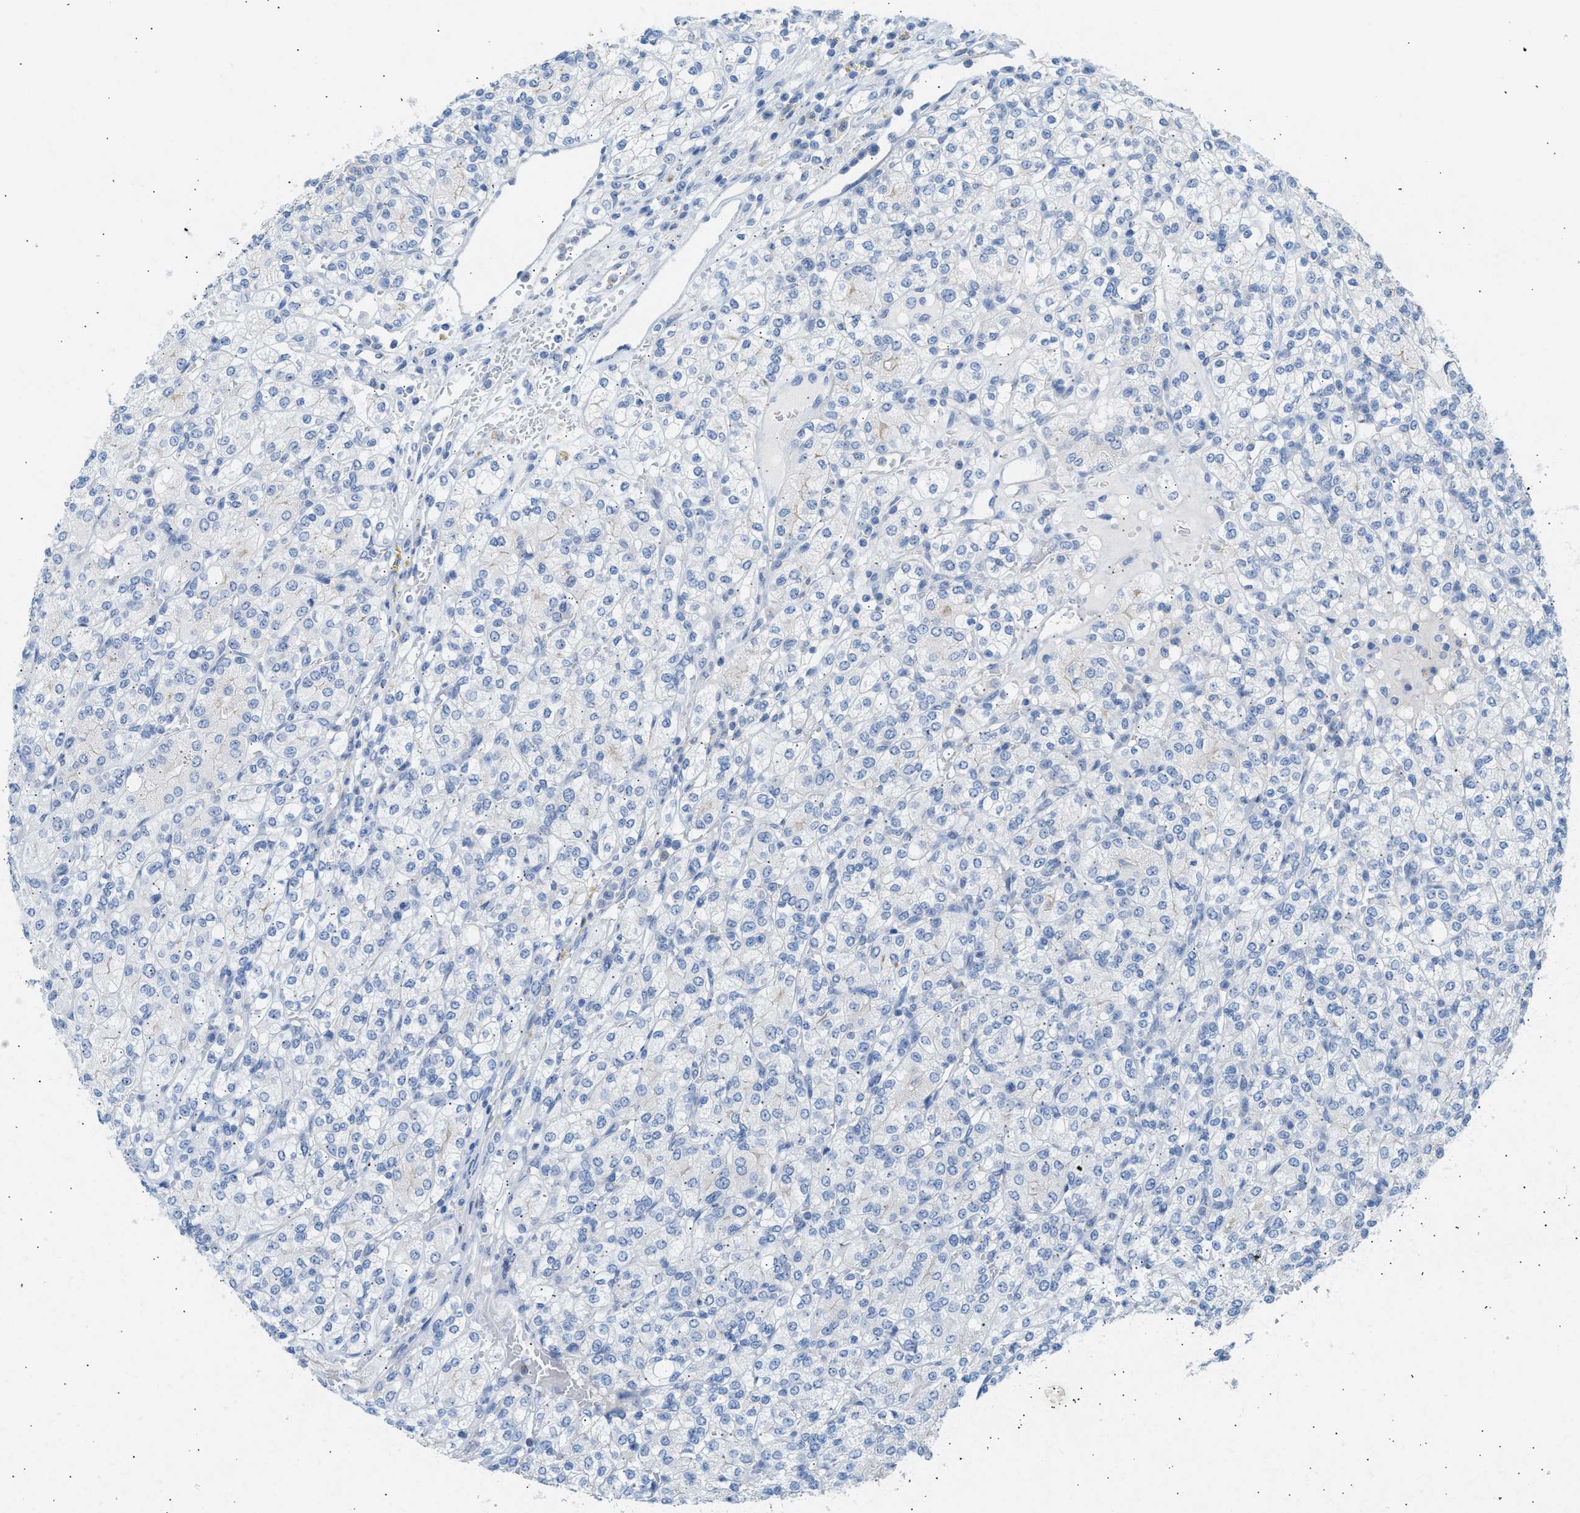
{"staining": {"intensity": "negative", "quantity": "none", "location": "none"}, "tissue": "renal cancer", "cell_type": "Tumor cells", "image_type": "cancer", "snomed": [{"axis": "morphology", "description": "Adenocarcinoma, NOS"}, {"axis": "topography", "description": "Kidney"}], "caption": "The image displays no staining of tumor cells in renal cancer (adenocarcinoma).", "gene": "ERBB2", "patient": {"sex": "male", "age": 77}}